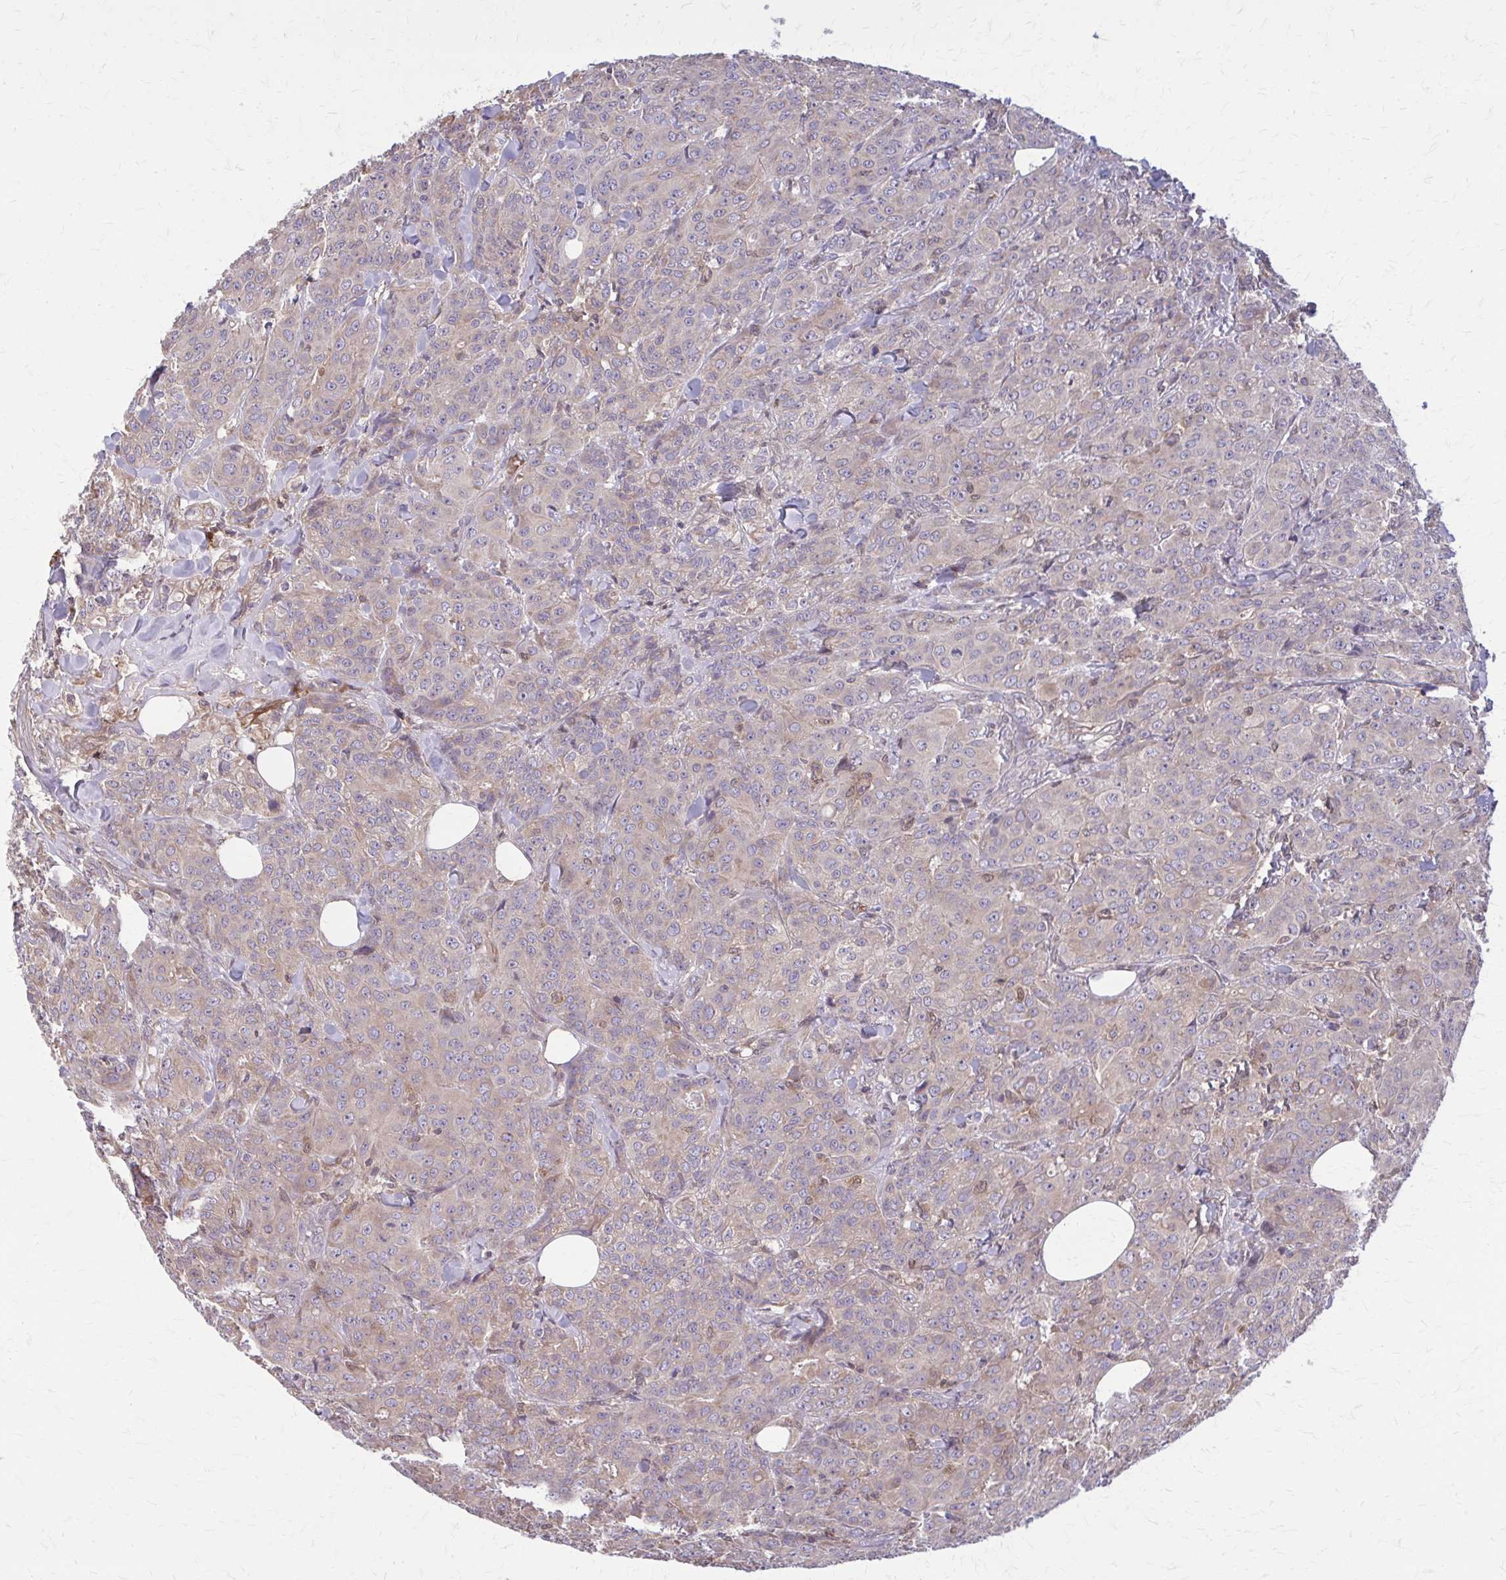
{"staining": {"intensity": "weak", "quantity": "<25%", "location": "cytoplasmic/membranous"}, "tissue": "breast cancer", "cell_type": "Tumor cells", "image_type": "cancer", "snomed": [{"axis": "morphology", "description": "Normal tissue, NOS"}, {"axis": "morphology", "description": "Duct carcinoma"}, {"axis": "topography", "description": "Breast"}], "caption": "Immunohistochemistry (IHC) of breast cancer demonstrates no staining in tumor cells.", "gene": "NRBF2", "patient": {"sex": "female", "age": 43}}